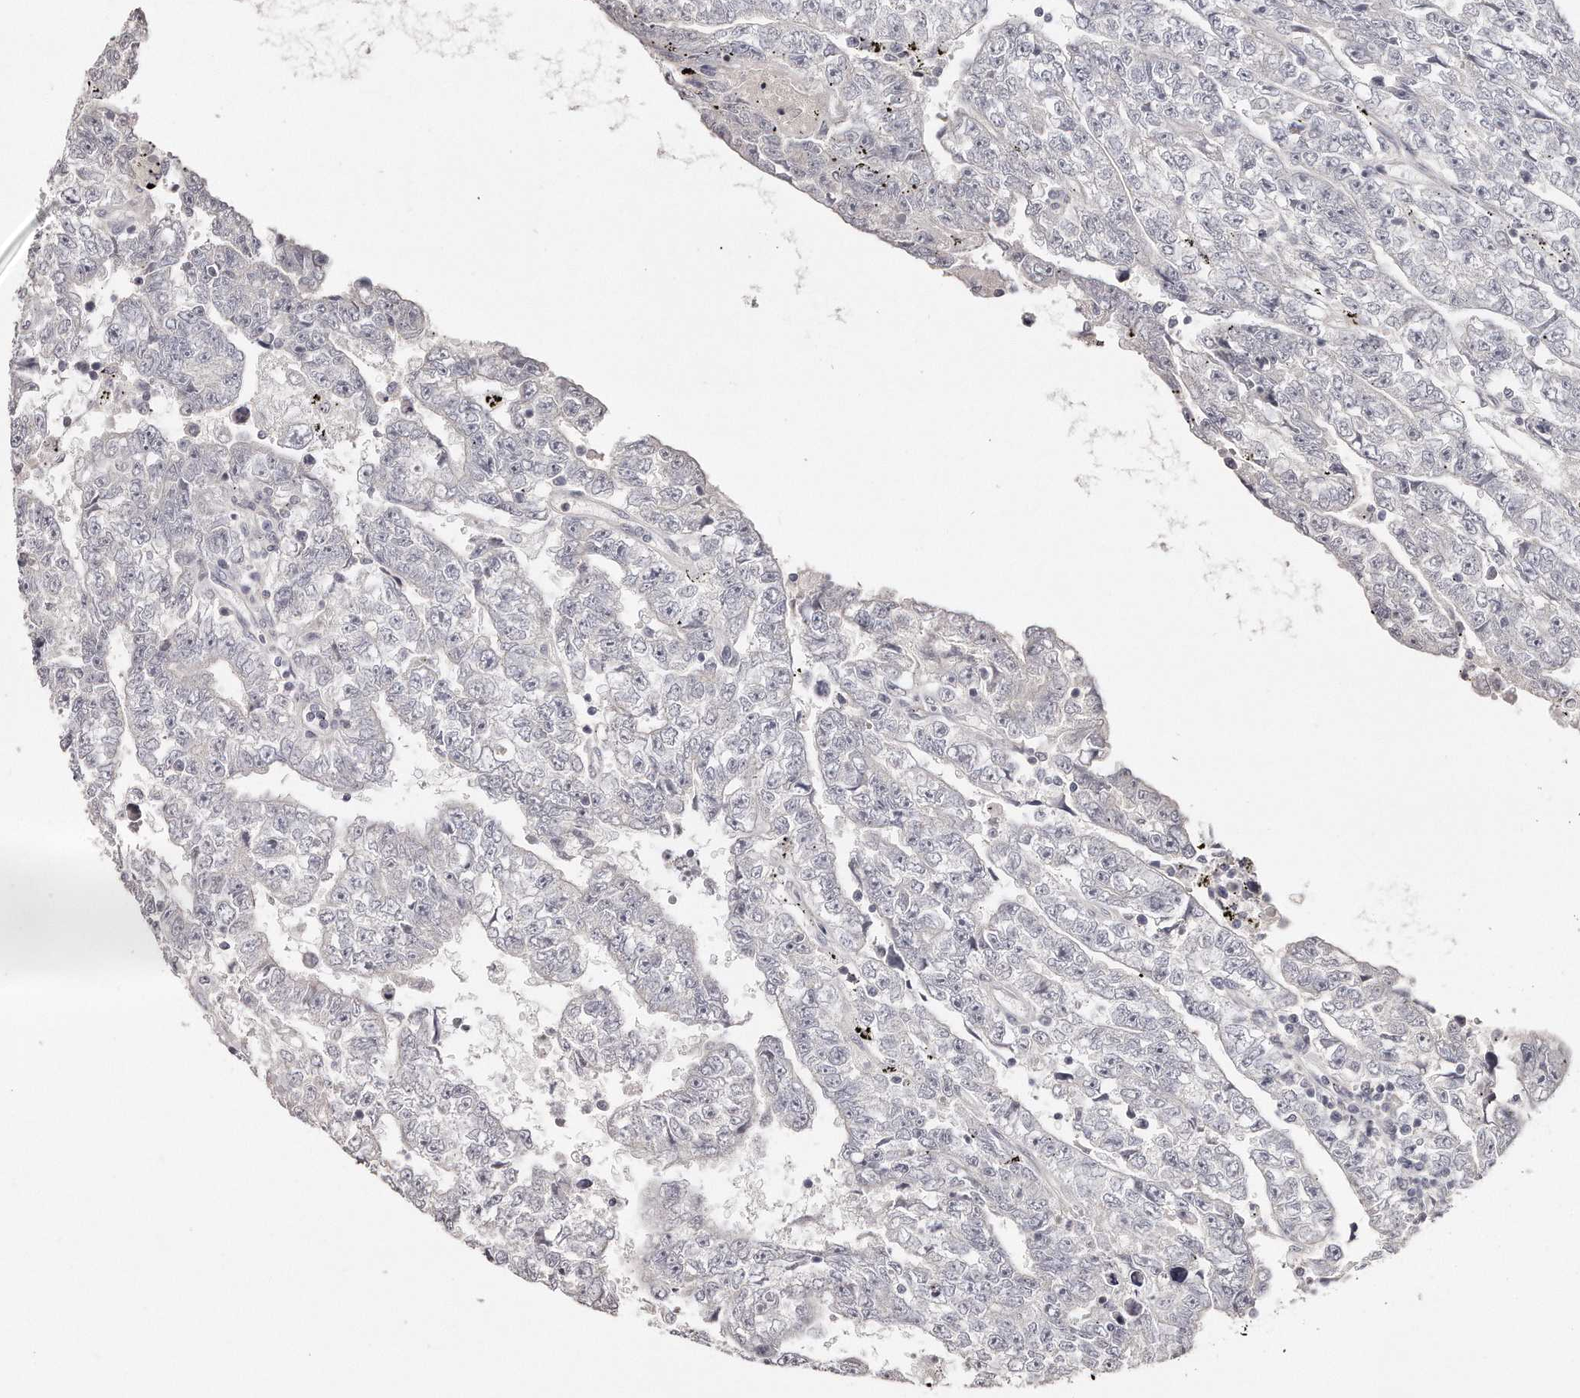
{"staining": {"intensity": "negative", "quantity": "none", "location": "none"}, "tissue": "testis cancer", "cell_type": "Tumor cells", "image_type": "cancer", "snomed": [{"axis": "morphology", "description": "Carcinoma, Embryonal, NOS"}, {"axis": "topography", "description": "Testis"}], "caption": "A high-resolution histopathology image shows immunohistochemistry staining of testis cancer (embryonal carcinoma), which demonstrates no significant positivity in tumor cells.", "gene": "TTLL4", "patient": {"sex": "male", "age": 25}}